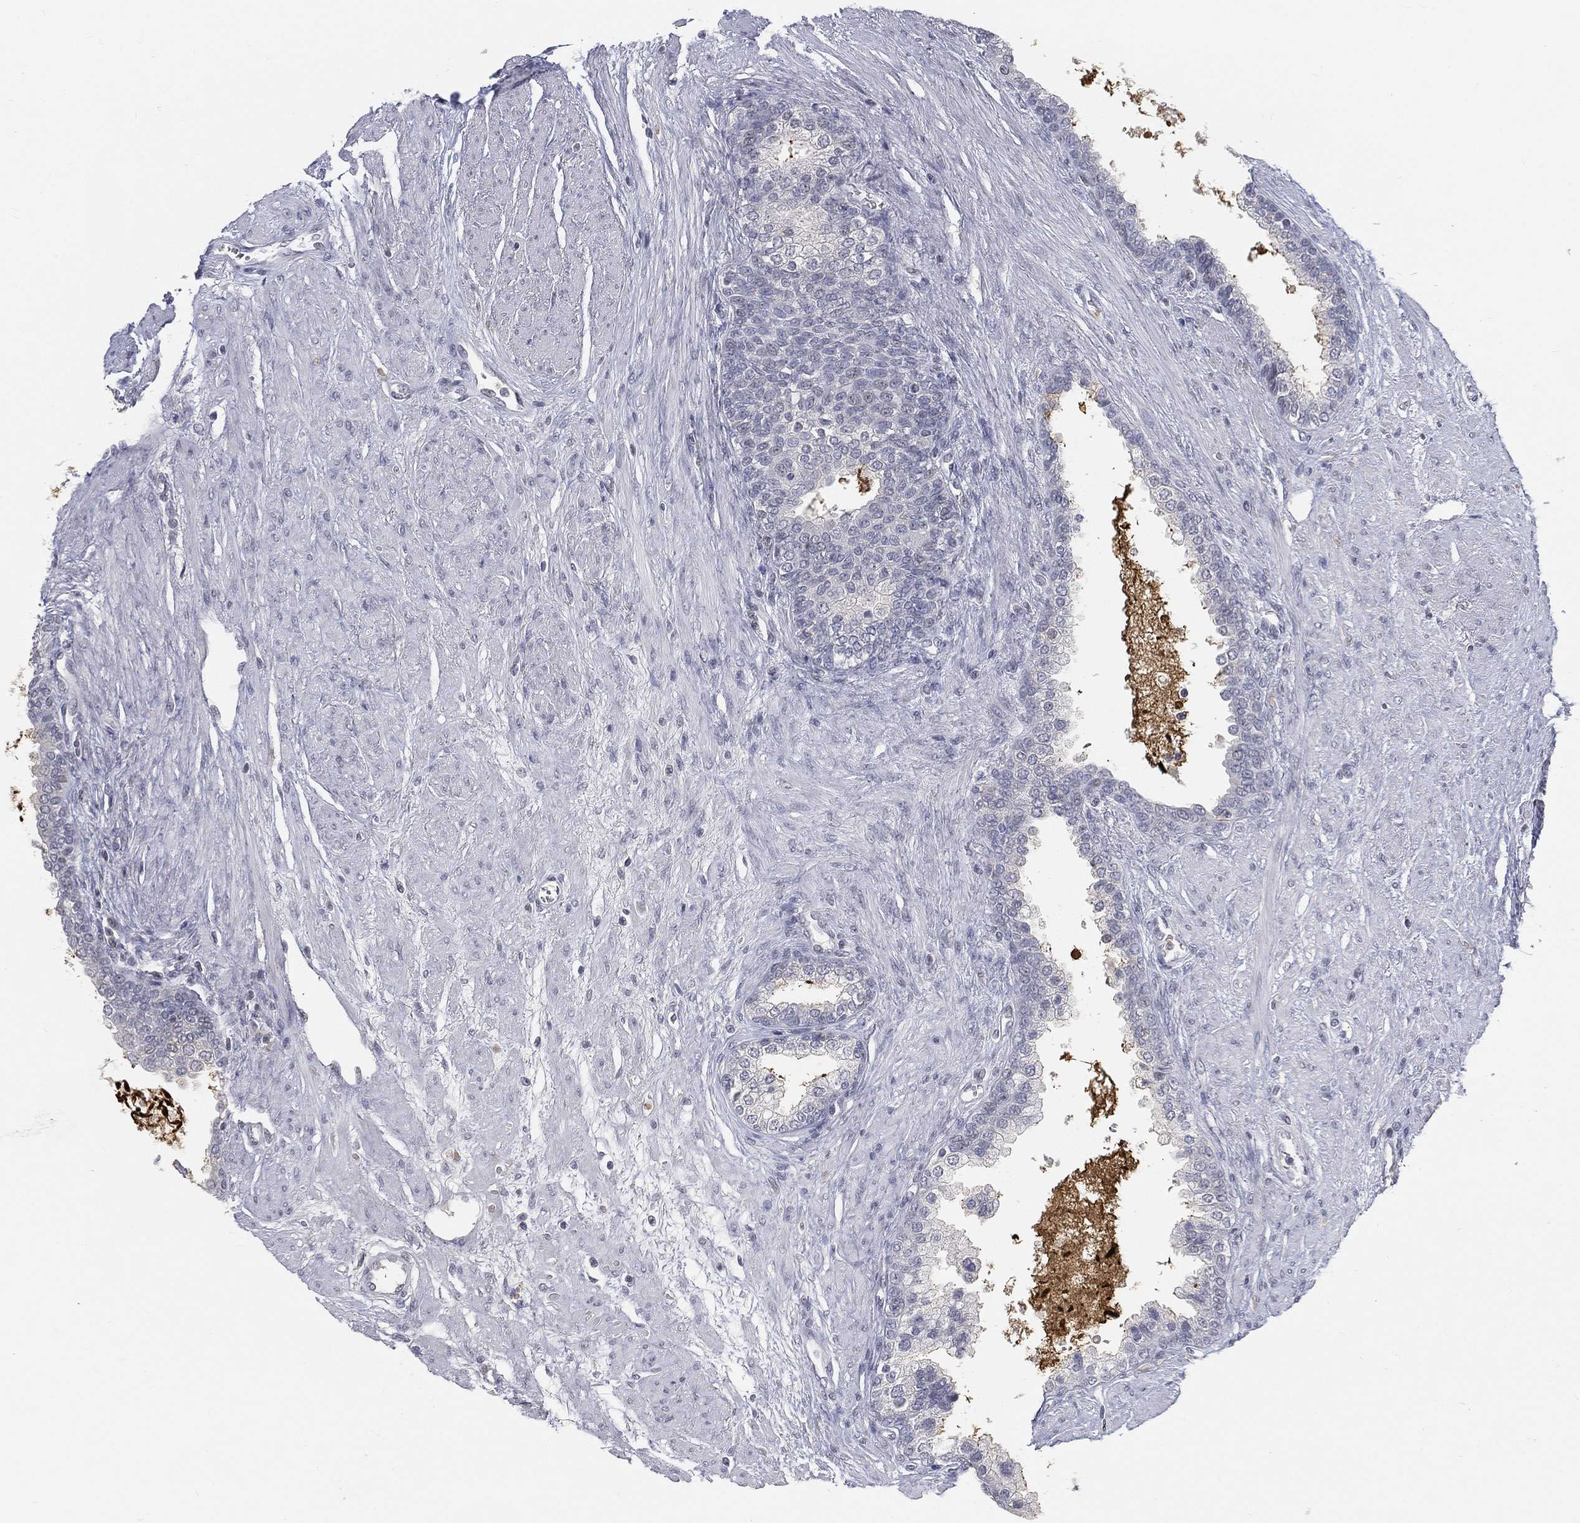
{"staining": {"intensity": "negative", "quantity": "none", "location": "none"}, "tissue": "prostate cancer", "cell_type": "Tumor cells", "image_type": "cancer", "snomed": [{"axis": "morphology", "description": "Adenocarcinoma, NOS"}, {"axis": "topography", "description": "Prostate and seminal vesicle, NOS"}, {"axis": "topography", "description": "Prostate"}], "caption": "Photomicrograph shows no significant protein staining in tumor cells of adenocarcinoma (prostate).", "gene": "ARG1", "patient": {"sex": "male", "age": 62}}